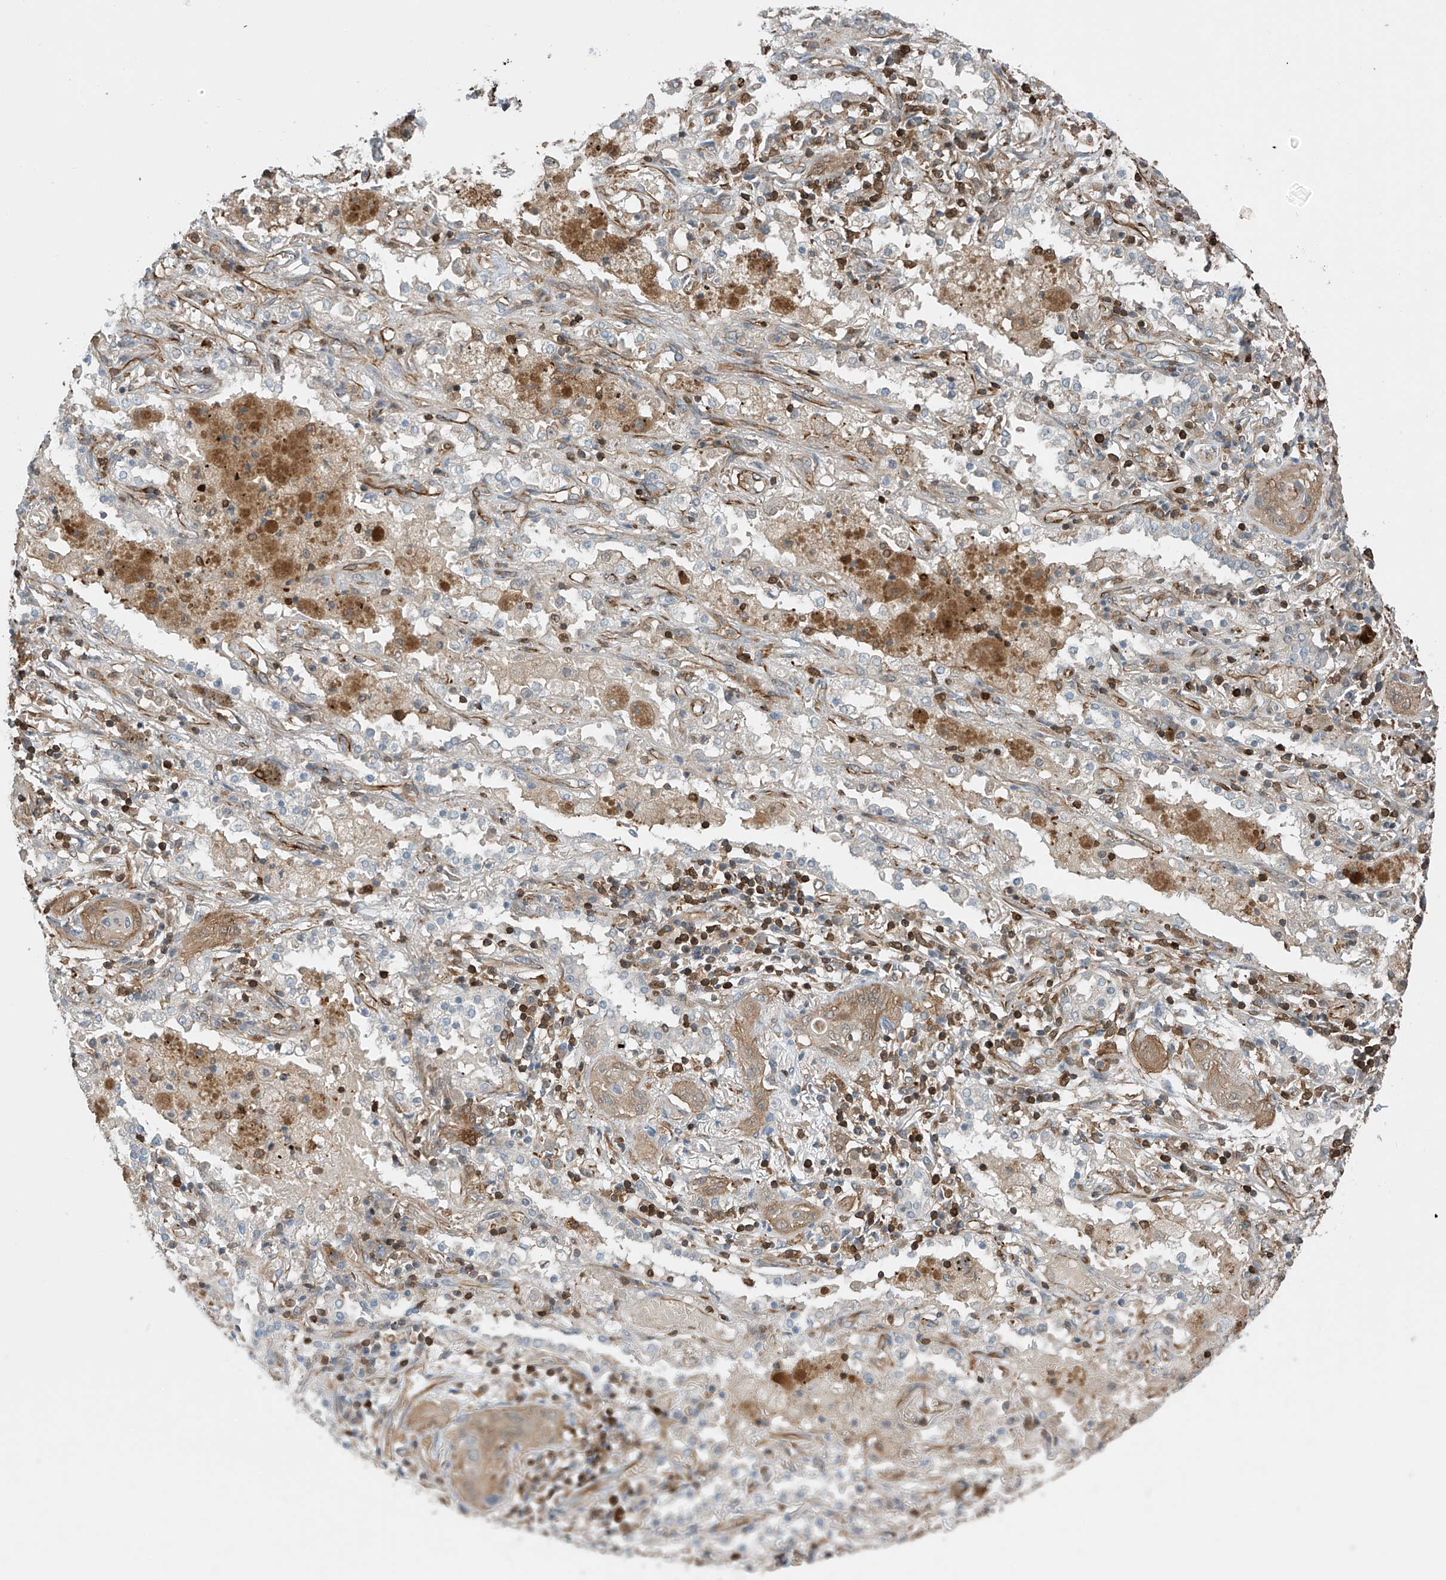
{"staining": {"intensity": "weak", "quantity": "<25%", "location": "cytoplasmic/membranous"}, "tissue": "lung cancer", "cell_type": "Tumor cells", "image_type": "cancer", "snomed": [{"axis": "morphology", "description": "Squamous cell carcinoma, NOS"}, {"axis": "topography", "description": "Lung"}], "caption": "A high-resolution photomicrograph shows IHC staining of squamous cell carcinoma (lung), which shows no significant staining in tumor cells.", "gene": "SH3BGRL3", "patient": {"sex": "female", "age": 47}}